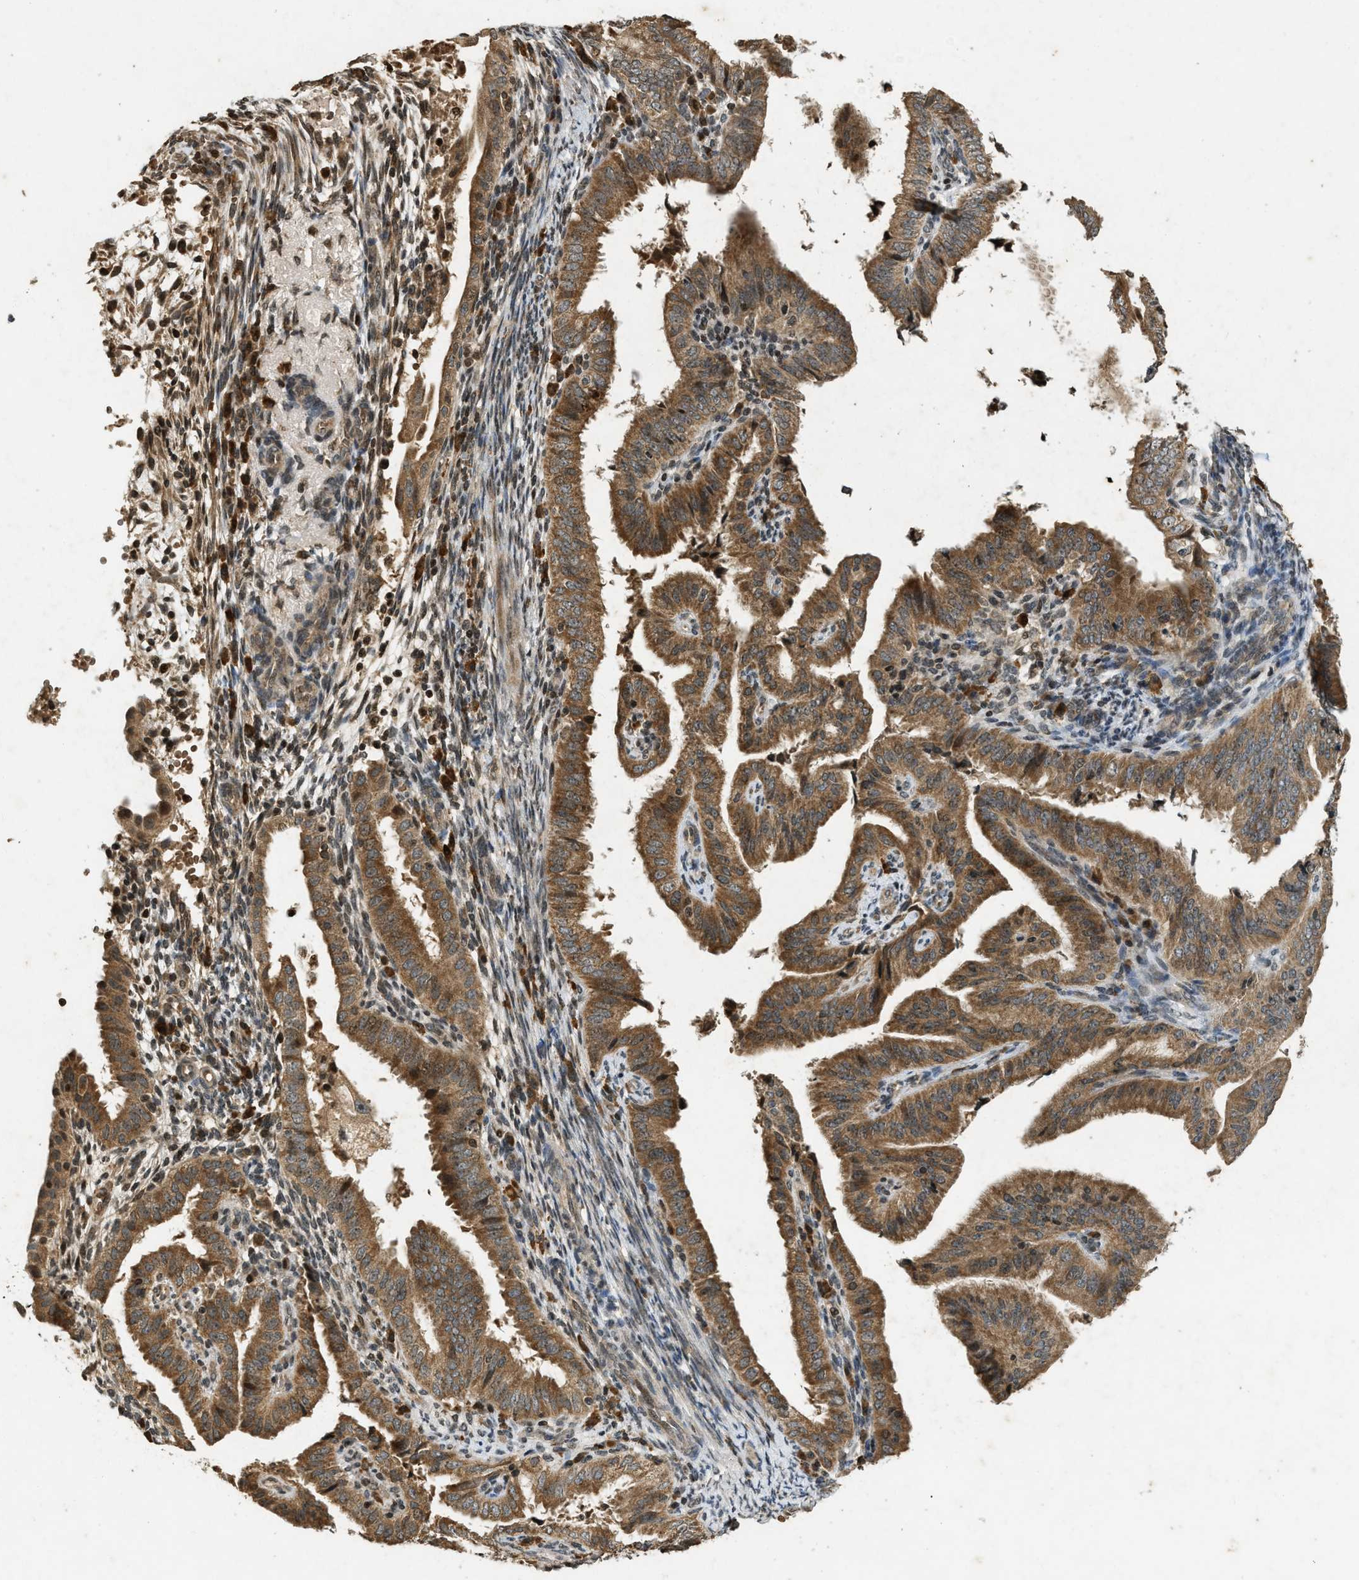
{"staining": {"intensity": "moderate", "quantity": ">75%", "location": "cytoplasmic/membranous"}, "tissue": "endometrial cancer", "cell_type": "Tumor cells", "image_type": "cancer", "snomed": [{"axis": "morphology", "description": "Adenocarcinoma, NOS"}, {"axis": "topography", "description": "Endometrium"}], "caption": "A histopathology image of human endometrial cancer stained for a protein exhibits moderate cytoplasmic/membranous brown staining in tumor cells.", "gene": "SIAH1", "patient": {"sex": "female", "age": 58}}